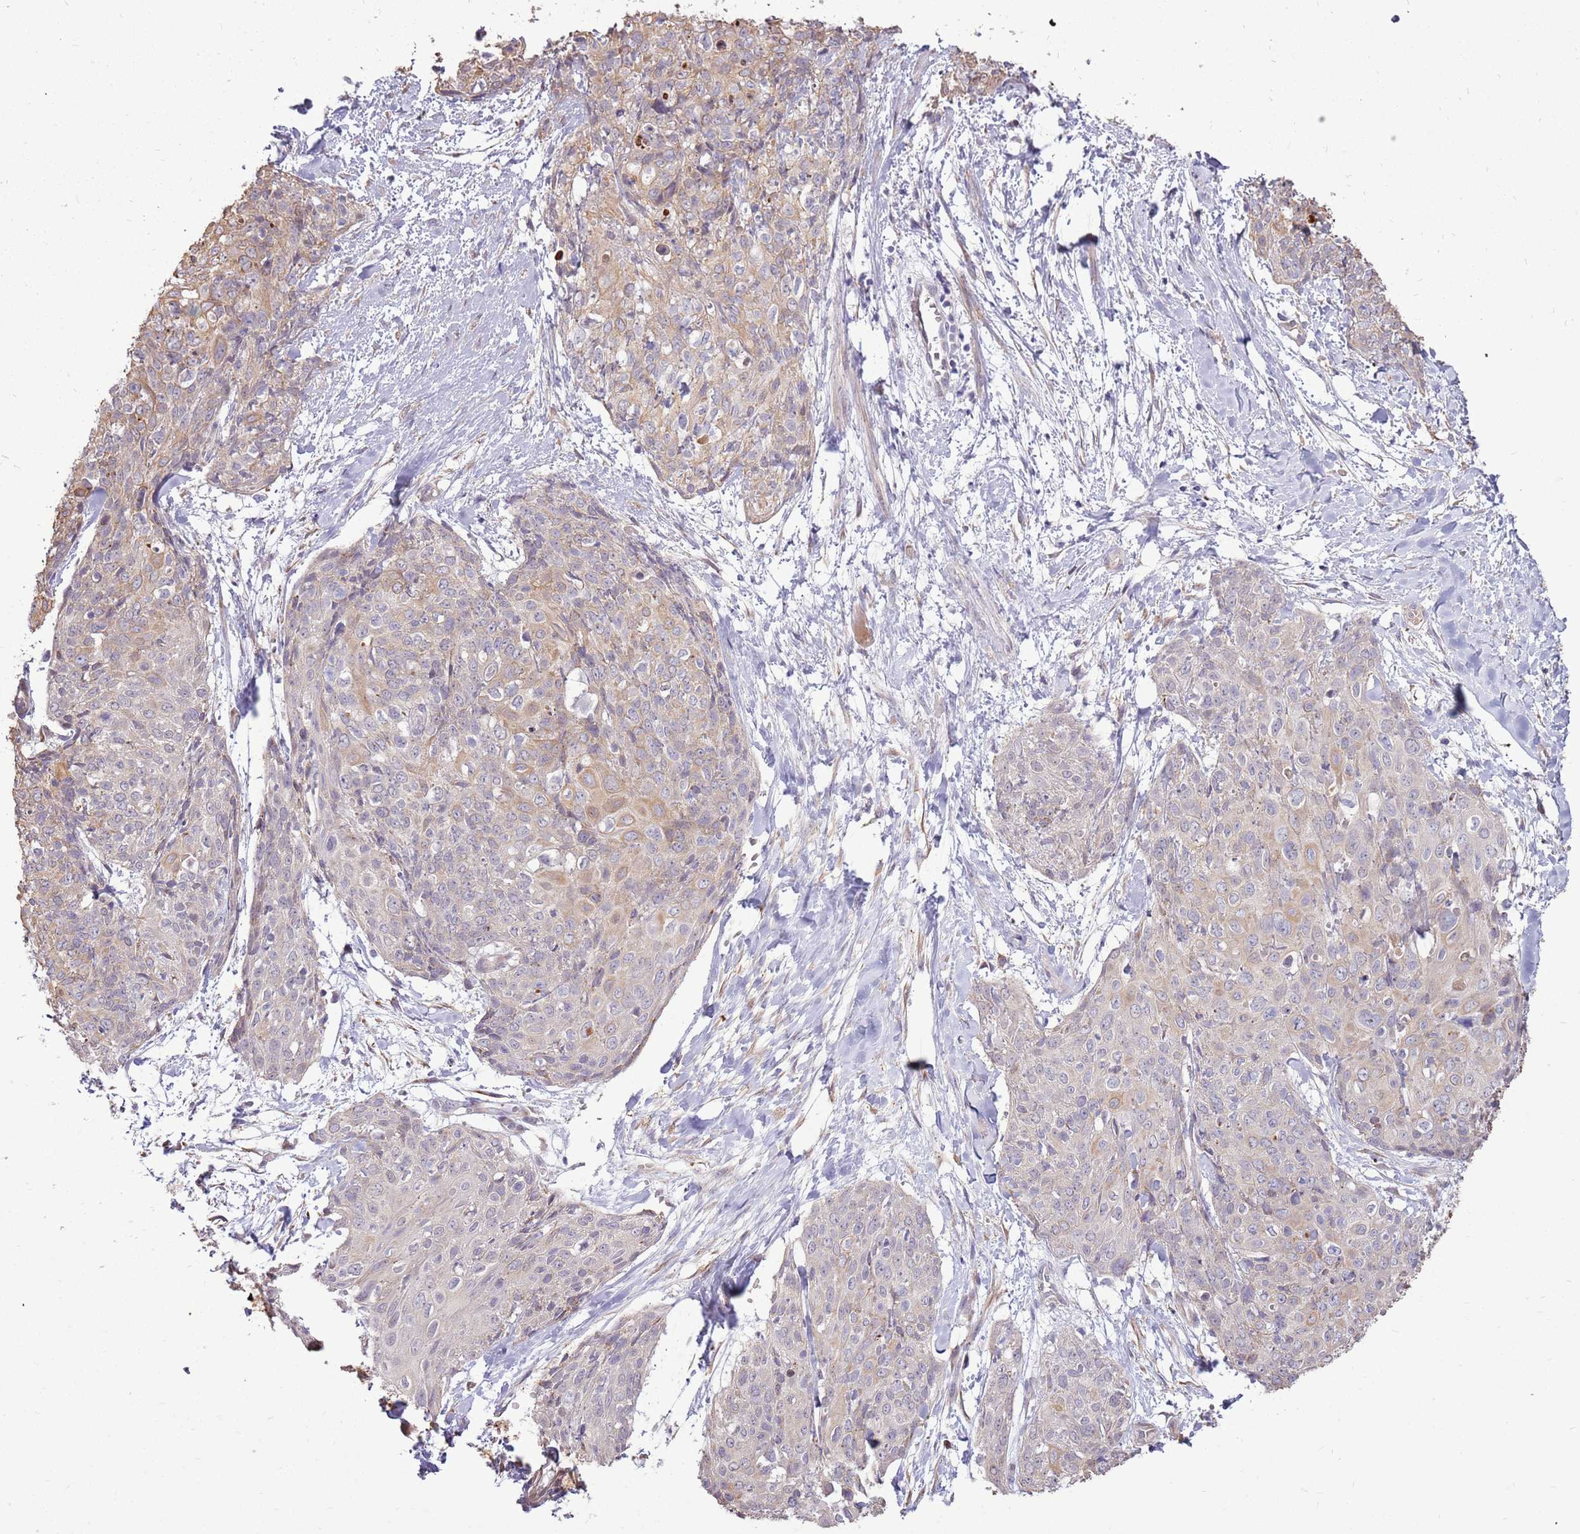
{"staining": {"intensity": "moderate", "quantity": "25%-75%", "location": "cytoplasmic/membranous"}, "tissue": "skin cancer", "cell_type": "Tumor cells", "image_type": "cancer", "snomed": [{"axis": "morphology", "description": "Squamous cell carcinoma, NOS"}, {"axis": "topography", "description": "Skin"}, {"axis": "topography", "description": "Vulva"}], "caption": "Human skin cancer (squamous cell carcinoma) stained with a brown dye exhibits moderate cytoplasmic/membranous positive positivity in approximately 25%-75% of tumor cells.", "gene": "UGGT2", "patient": {"sex": "female", "age": 85}}